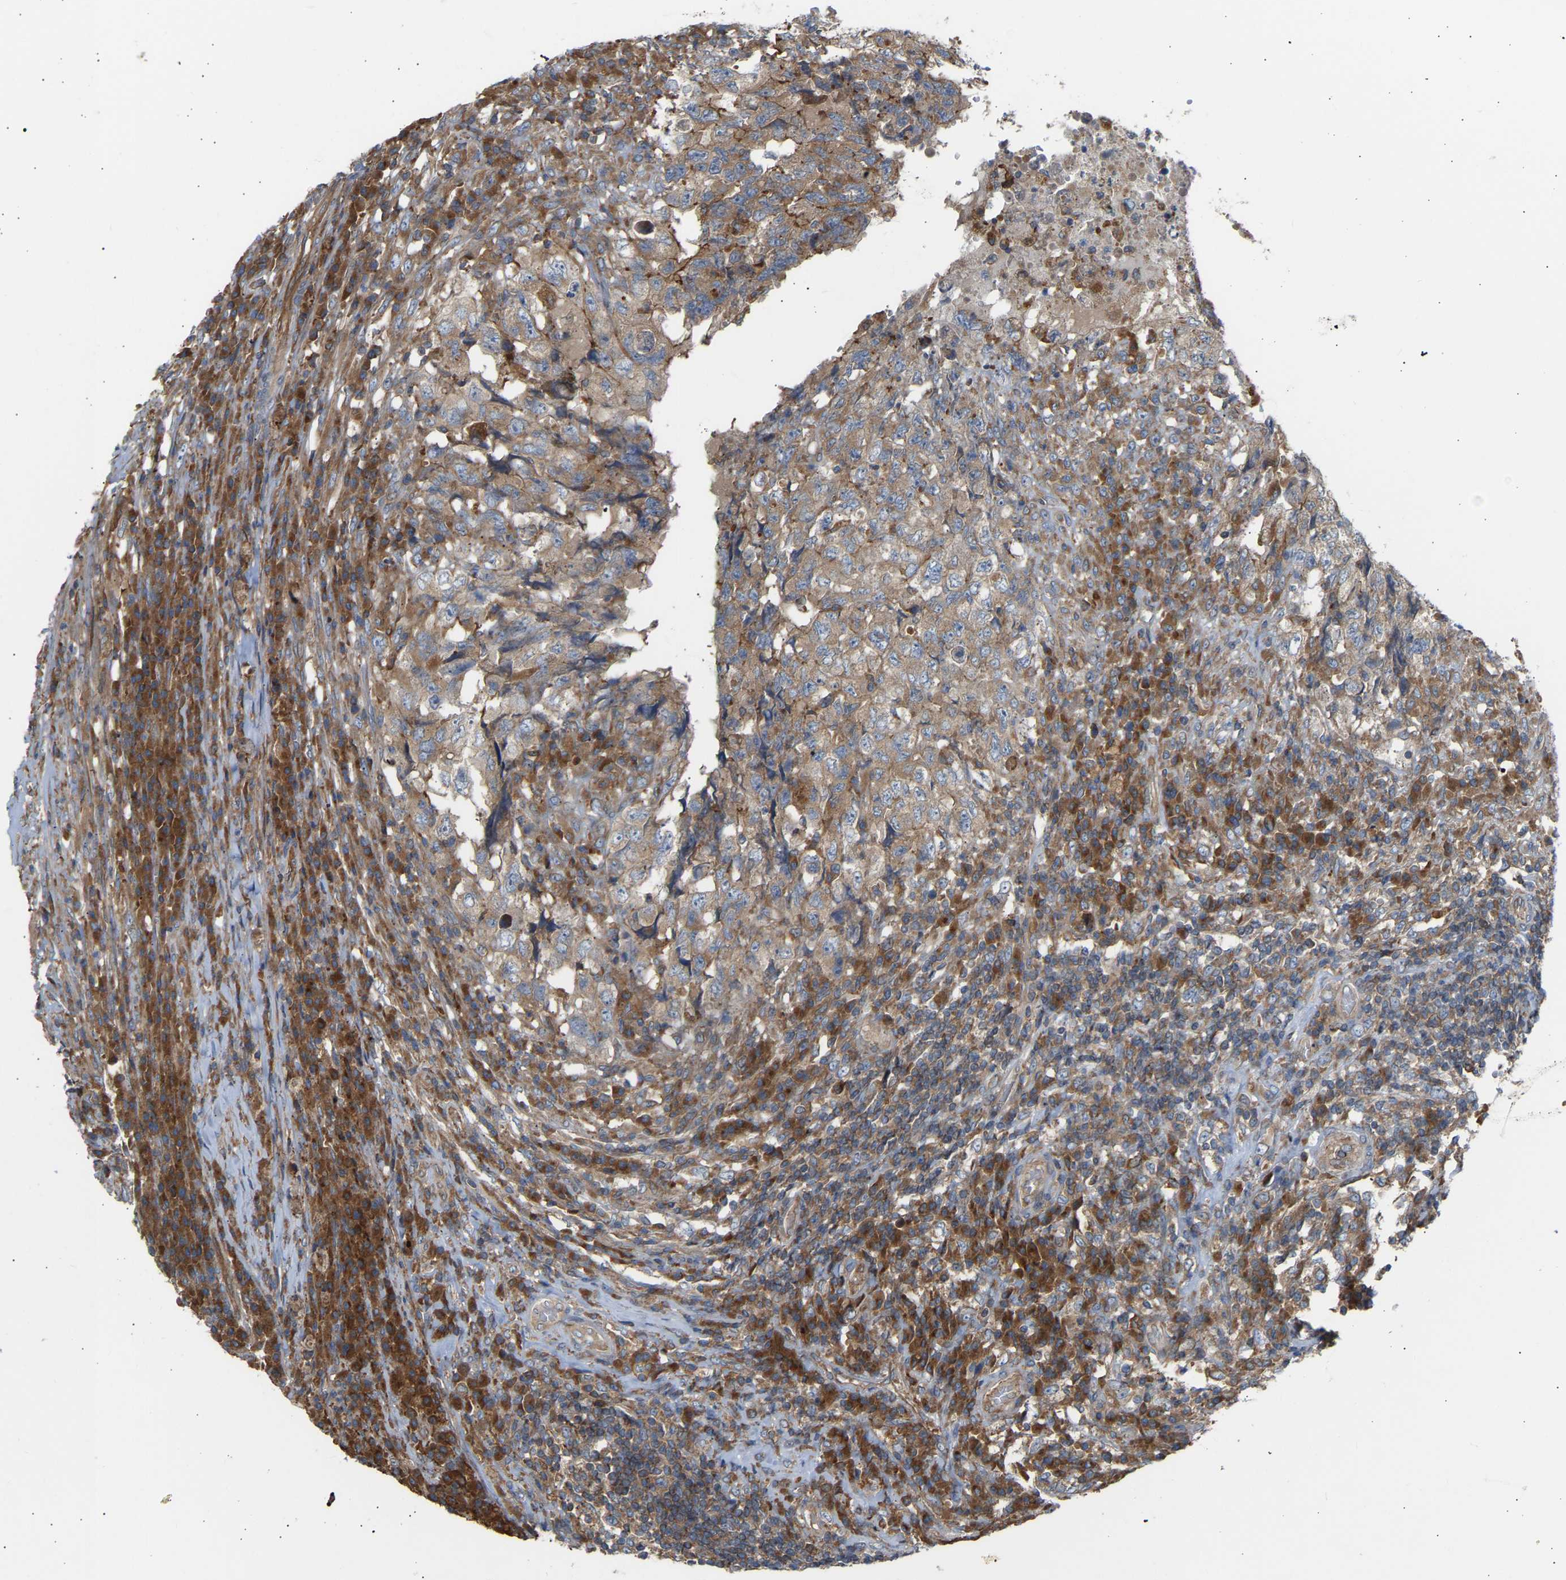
{"staining": {"intensity": "moderate", "quantity": ">75%", "location": "cytoplasmic/membranous"}, "tissue": "testis cancer", "cell_type": "Tumor cells", "image_type": "cancer", "snomed": [{"axis": "morphology", "description": "Necrosis, NOS"}, {"axis": "morphology", "description": "Carcinoma, Embryonal, NOS"}, {"axis": "topography", "description": "Testis"}], "caption": "This image displays embryonal carcinoma (testis) stained with IHC to label a protein in brown. The cytoplasmic/membranous of tumor cells show moderate positivity for the protein. Nuclei are counter-stained blue.", "gene": "GCN1", "patient": {"sex": "male", "age": 19}}